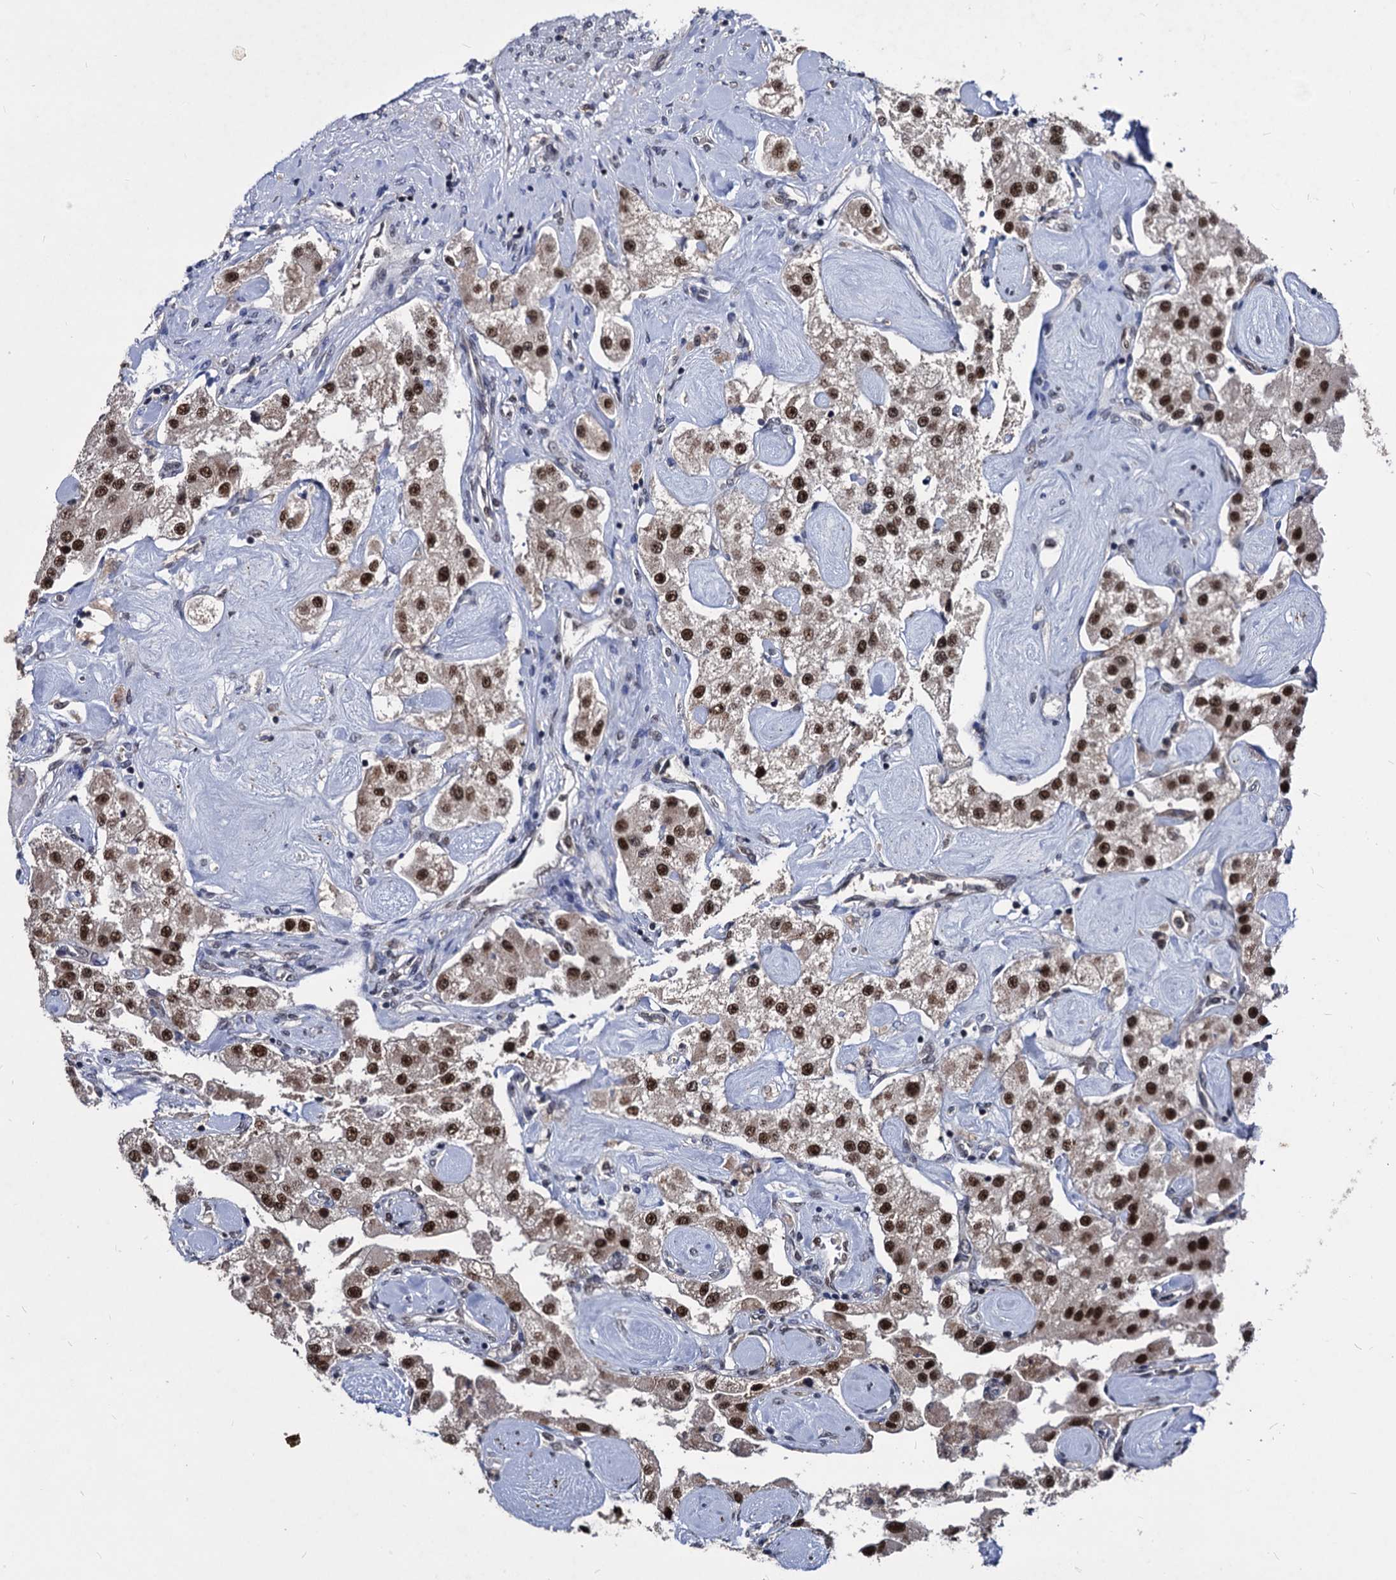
{"staining": {"intensity": "strong", "quantity": ">75%", "location": "nuclear"}, "tissue": "carcinoid", "cell_type": "Tumor cells", "image_type": "cancer", "snomed": [{"axis": "morphology", "description": "Carcinoid, malignant, NOS"}, {"axis": "topography", "description": "Pancreas"}], "caption": "Brown immunohistochemical staining in human malignant carcinoid exhibits strong nuclear staining in about >75% of tumor cells.", "gene": "GALNT11", "patient": {"sex": "male", "age": 41}}